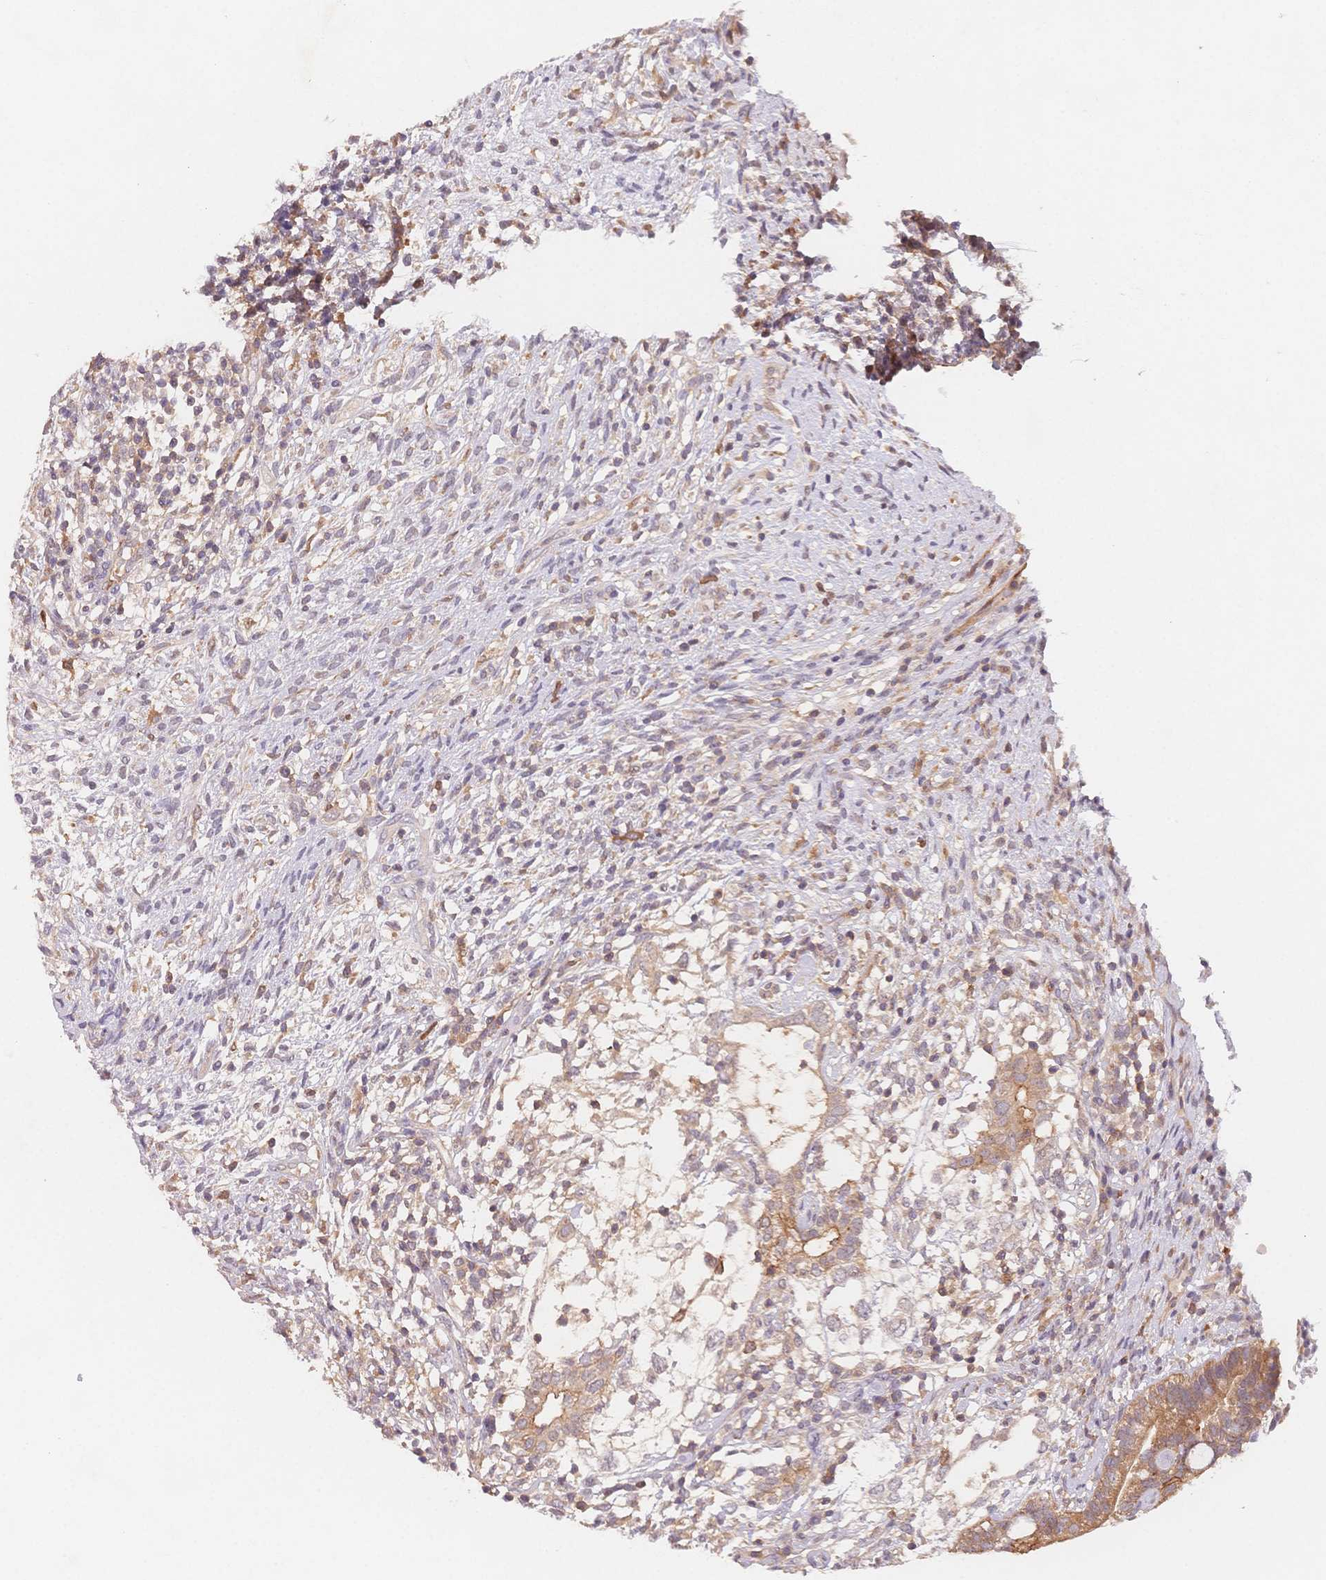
{"staining": {"intensity": "moderate", "quantity": ">75%", "location": "cytoplasmic/membranous"}, "tissue": "testis cancer", "cell_type": "Tumor cells", "image_type": "cancer", "snomed": [{"axis": "morphology", "description": "Seminoma, NOS"}, {"axis": "morphology", "description": "Carcinoma, Embryonal, NOS"}, {"axis": "topography", "description": "Testis"}], "caption": "Testis embryonal carcinoma stained with a brown dye demonstrates moderate cytoplasmic/membranous positive expression in about >75% of tumor cells.", "gene": "C12orf75", "patient": {"sex": "male", "age": 41}}